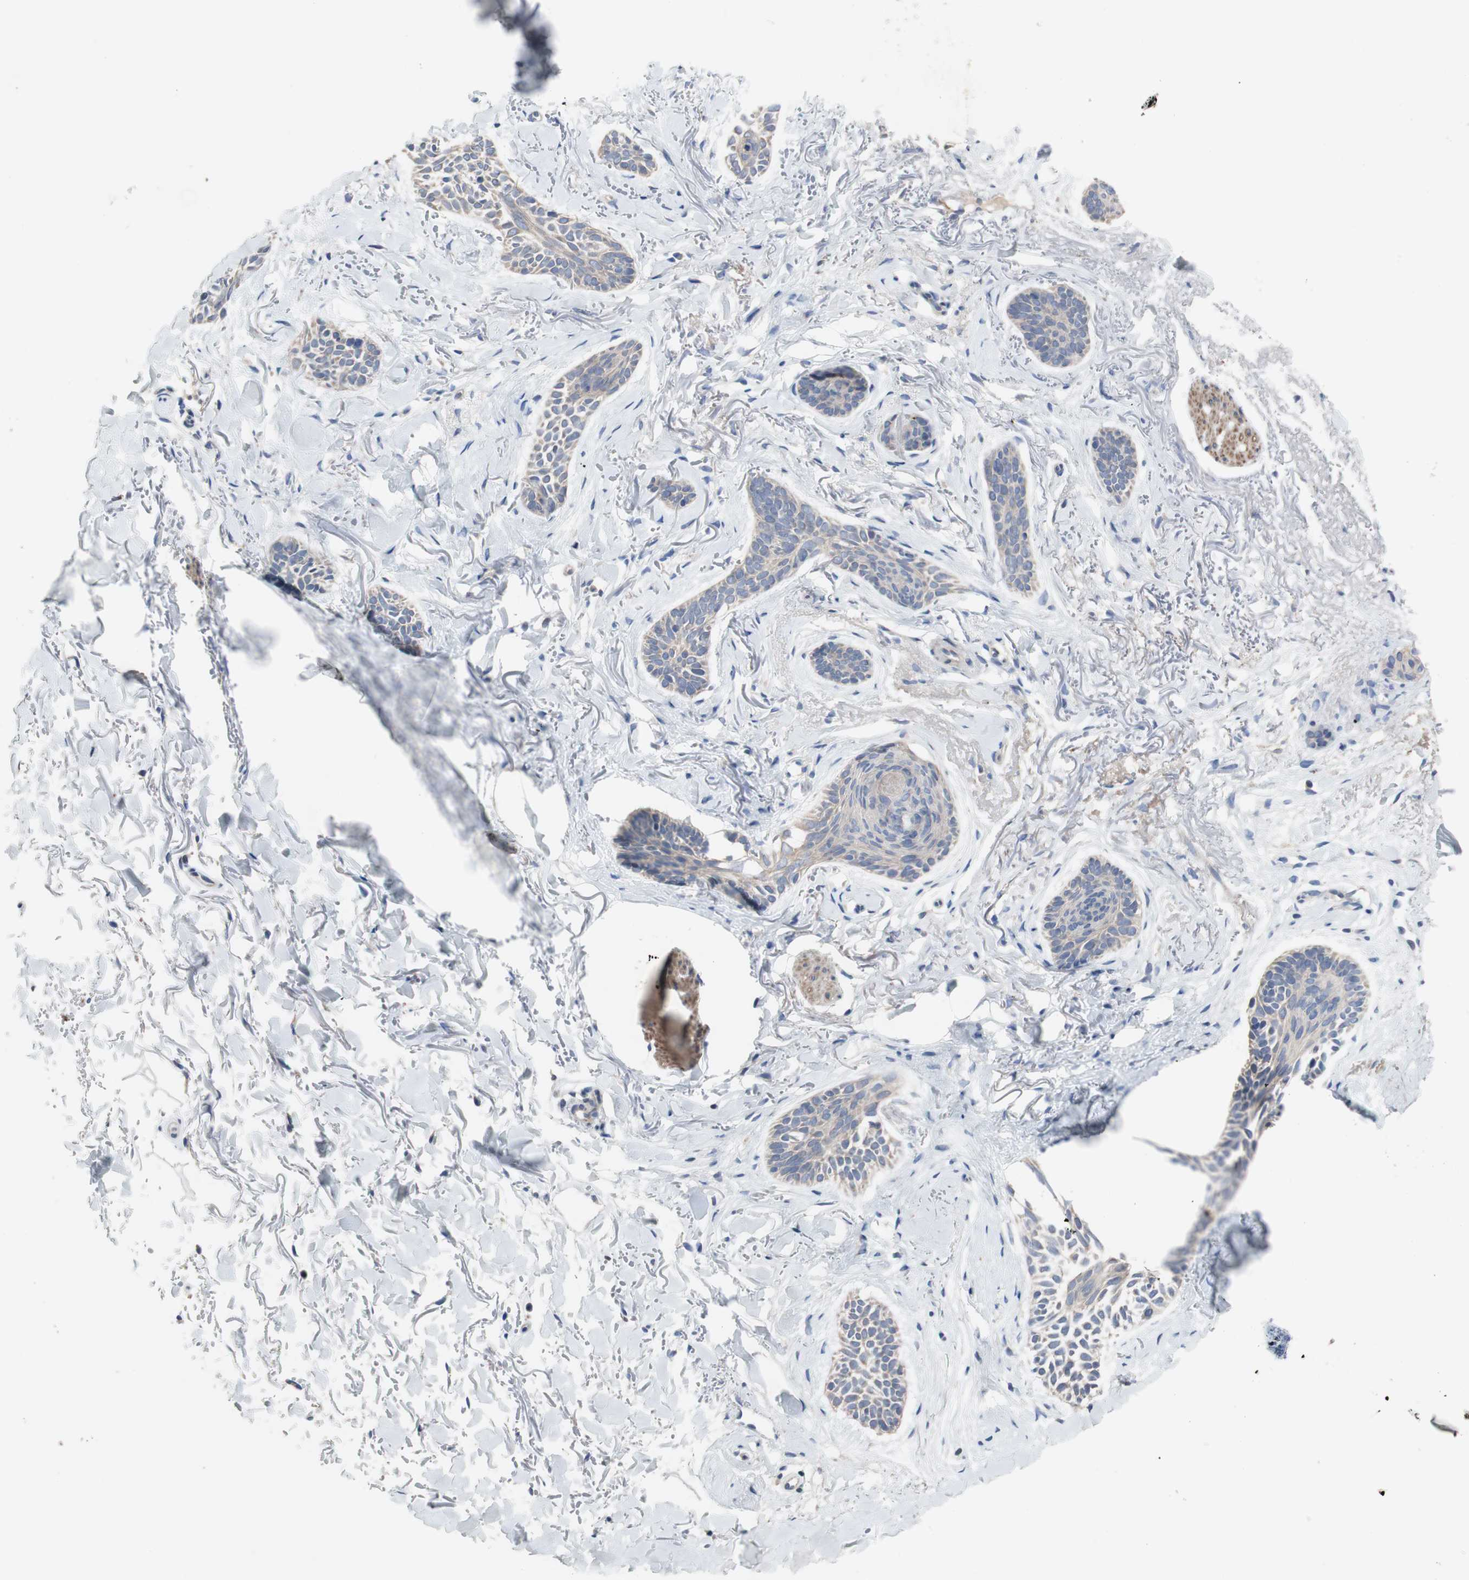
{"staining": {"intensity": "weak", "quantity": ">75%", "location": "cytoplasmic/membranous"}, "tissue": "skin cancer", "cell_type": "Tumor cells", "image_type": "cancer", "snomed": [{"axis": "morphology", "description": "Basal cell carcinoma"}, {"axis": "topography", "description": "Skin"}], "caption": "DAB immunohistochemical staining of basal cell carcinoma (skin) demonstrates weak cytoplasmic/membranous protein expression in approximately >75% of tumor cells.", "gene": "TTC14", "patient": {"sex": "female", "age": 84}}